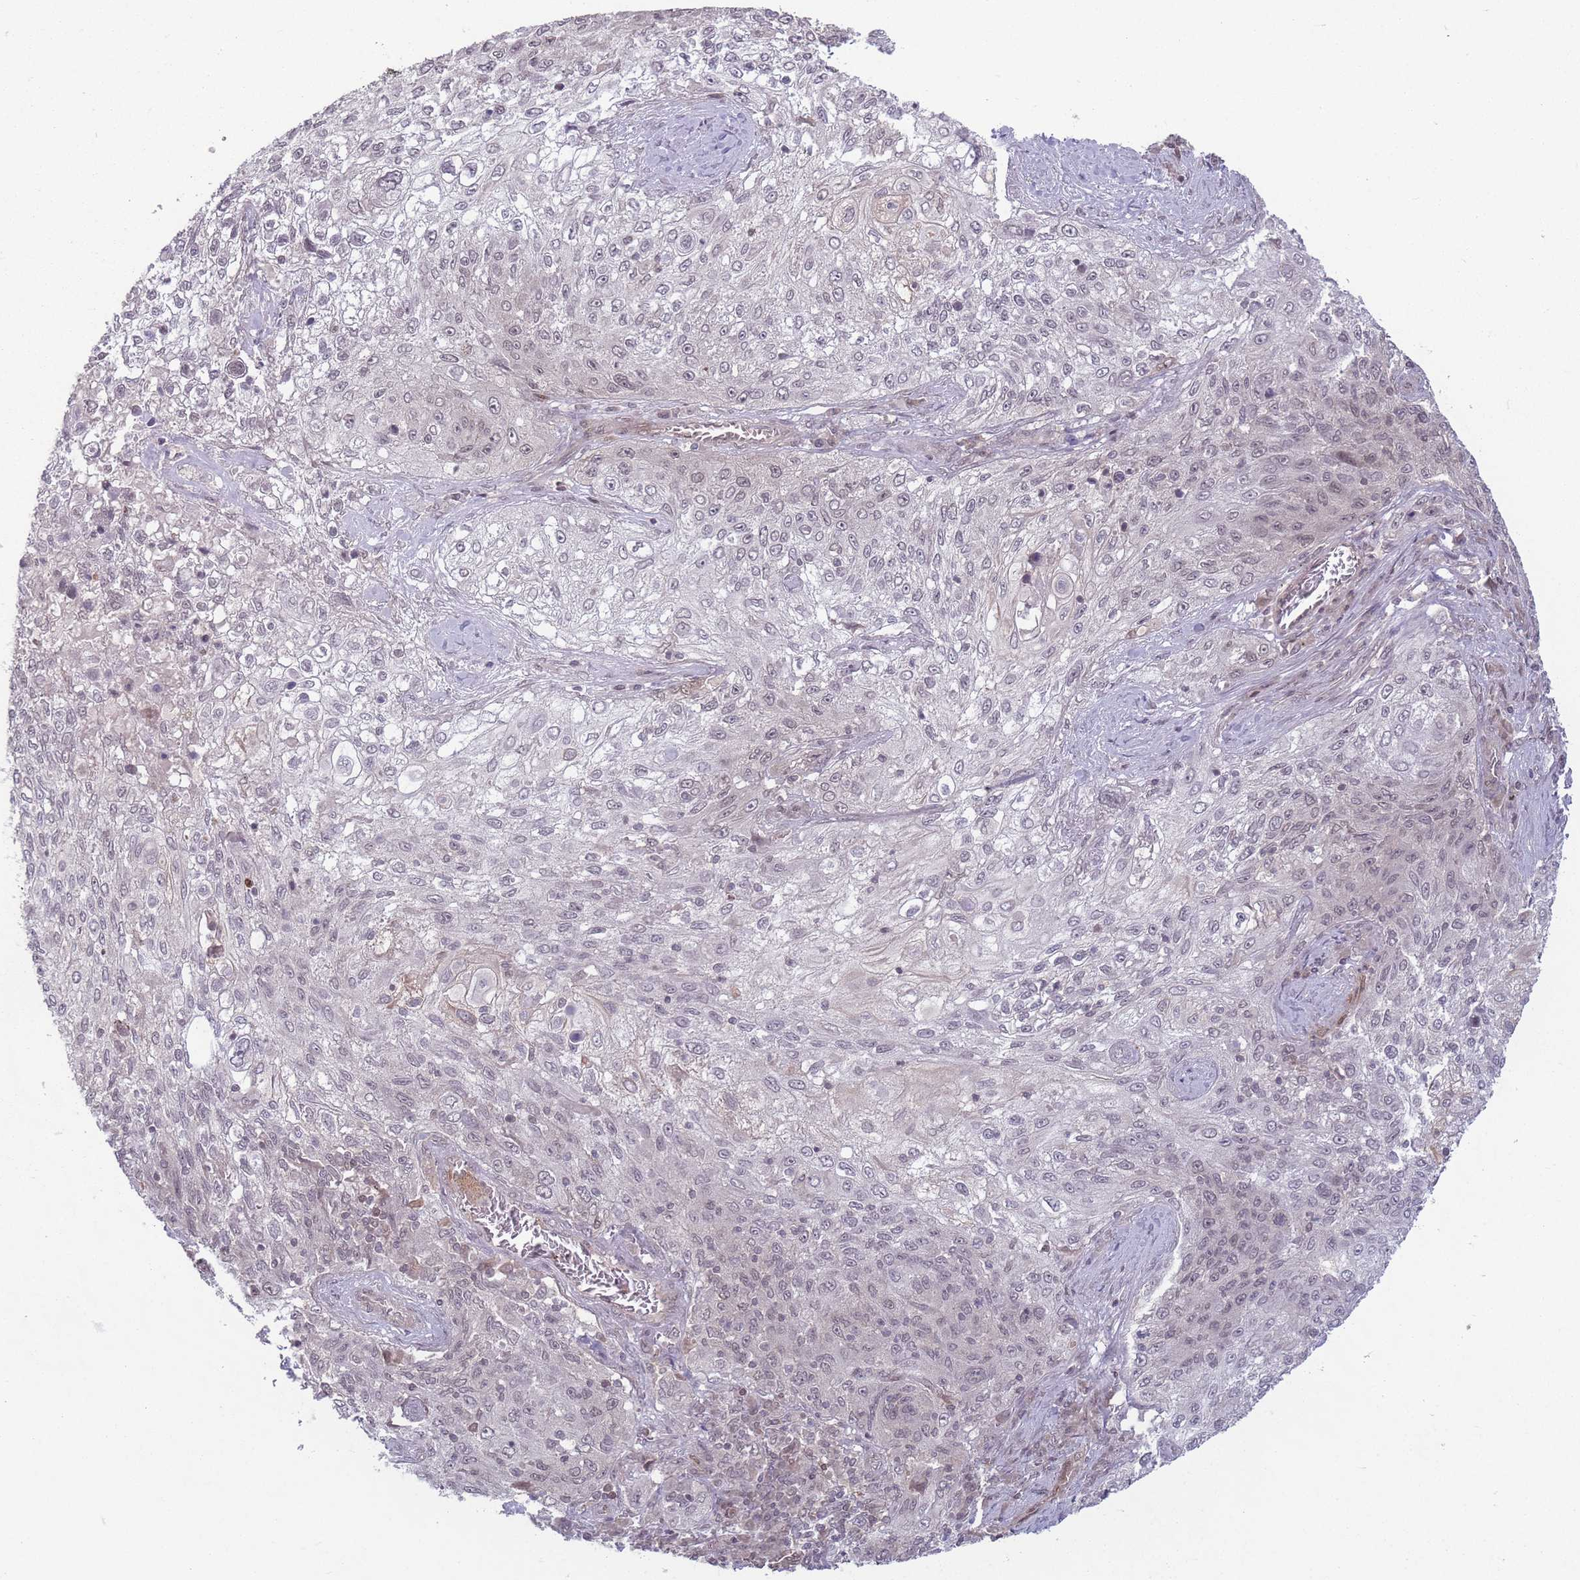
{"staining": {"intensity": "negative", "quantity": "none", "location": "none"}, "tissue": "lung cancer", "cell_type": "Tumor cells", "image_type": "cancer", "snomed": [{"axis": "morphology", "description": "Squamous cell carcinoma, NOS"}, {"axis": "topography", "description": "Lung"}], "caption": "Lung squamous cell carcinoma was stained to show a protein in brown. There is no significant expression in tumor cells. (Immunohistochemistry (ihc), brightfield microscopy, high magnification).", "gene": "CCDC154", "patient": {"sex": "female", "age": 69}}